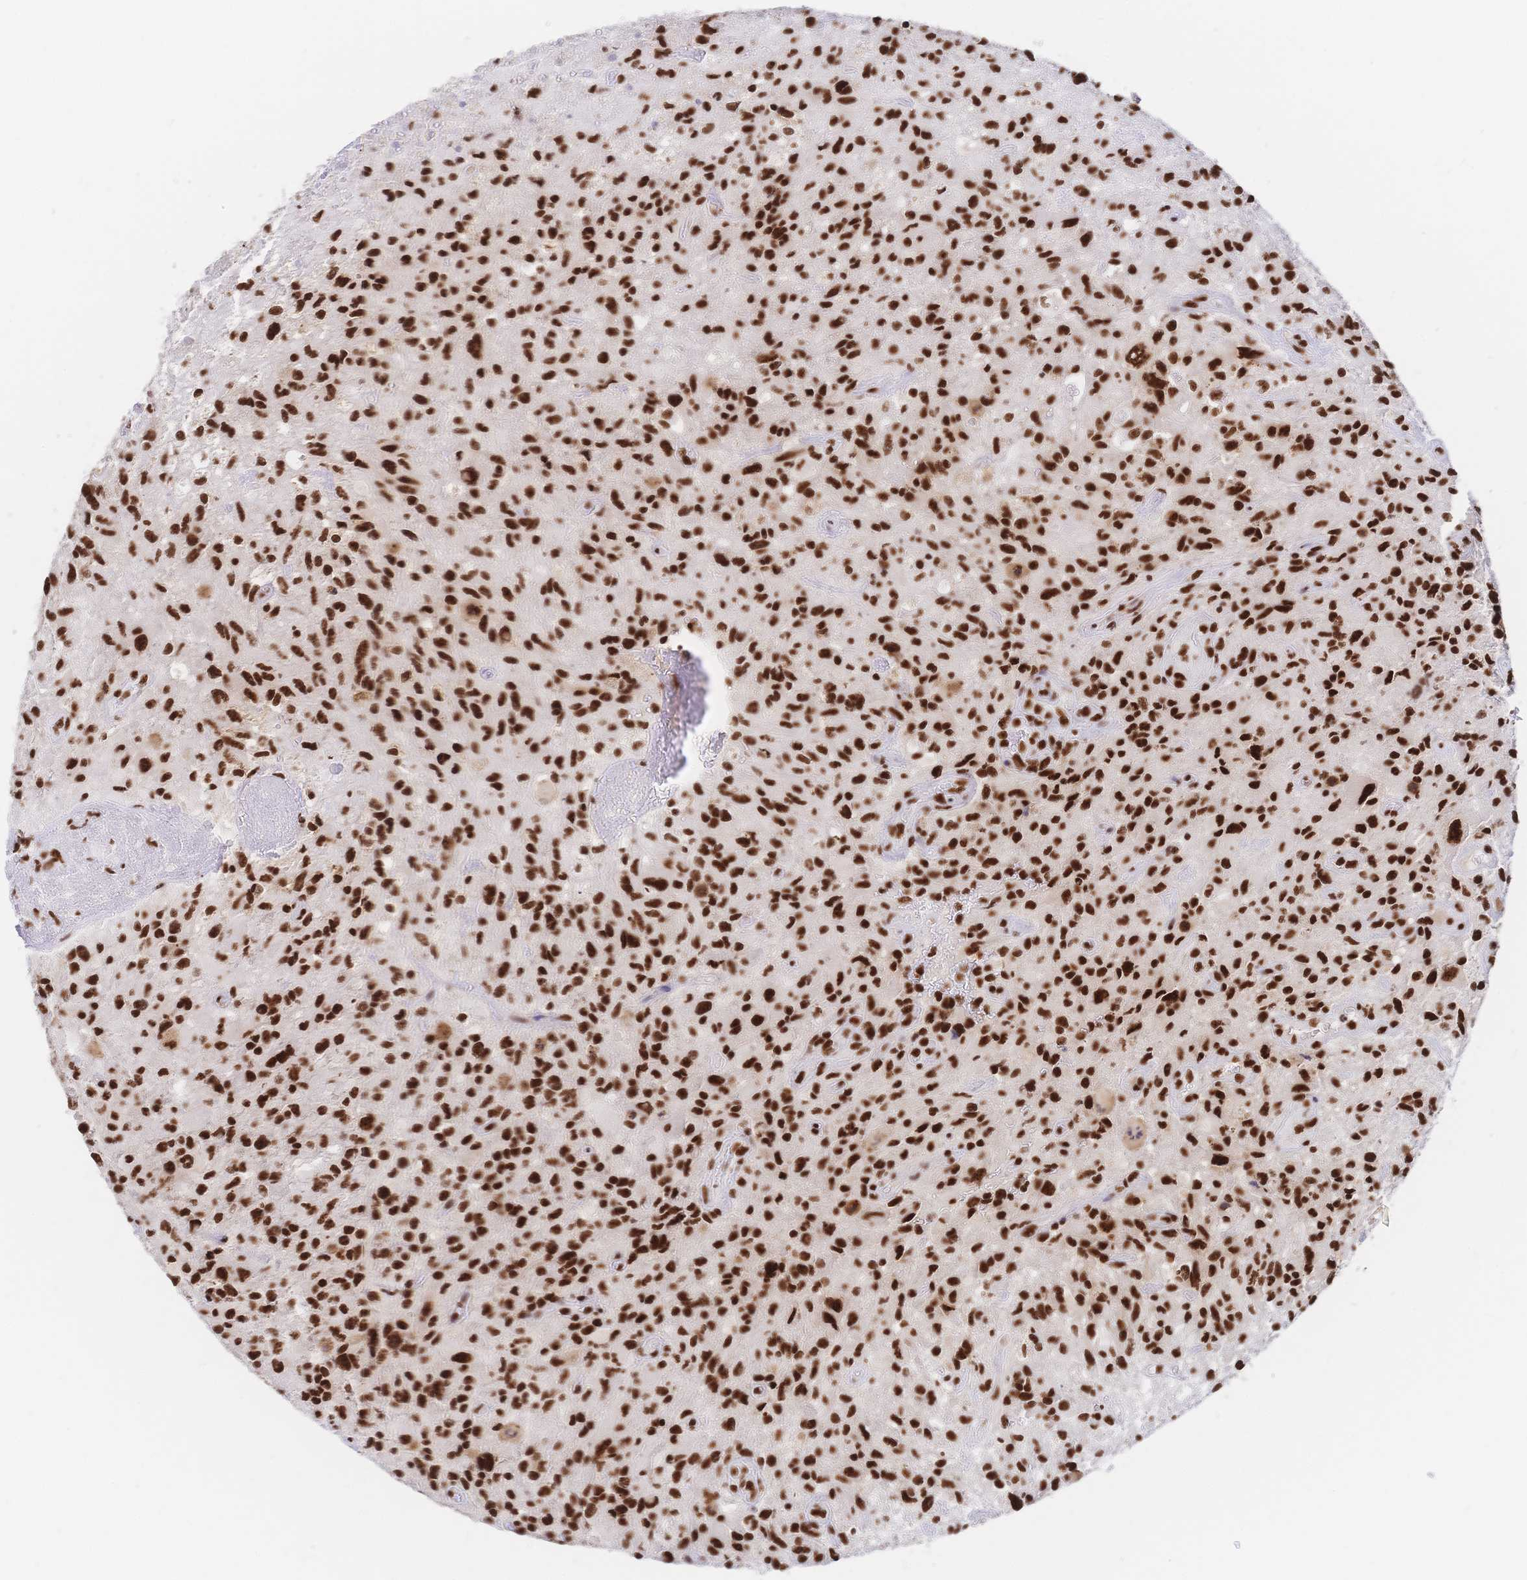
{"staining": {"intensity": "strong", "quantity": ">75%", "location": "nuclear"}, "tissue": "glioma", "cell_type": "Tumor cells", "image_type": "cancer", "snomed": [{"axis": "morphology", "description": "Glioma, malignant, High grade"}, {"axis": "topography", "description": "Brain"}], "caption": "A photomicrograph of human high-grade glioma (malignant) stained for a protein reveals strong nuclear brown staining in tumor cells.", "gene": "SRSF1", "patient": {"sex": "male", "age": 63}}